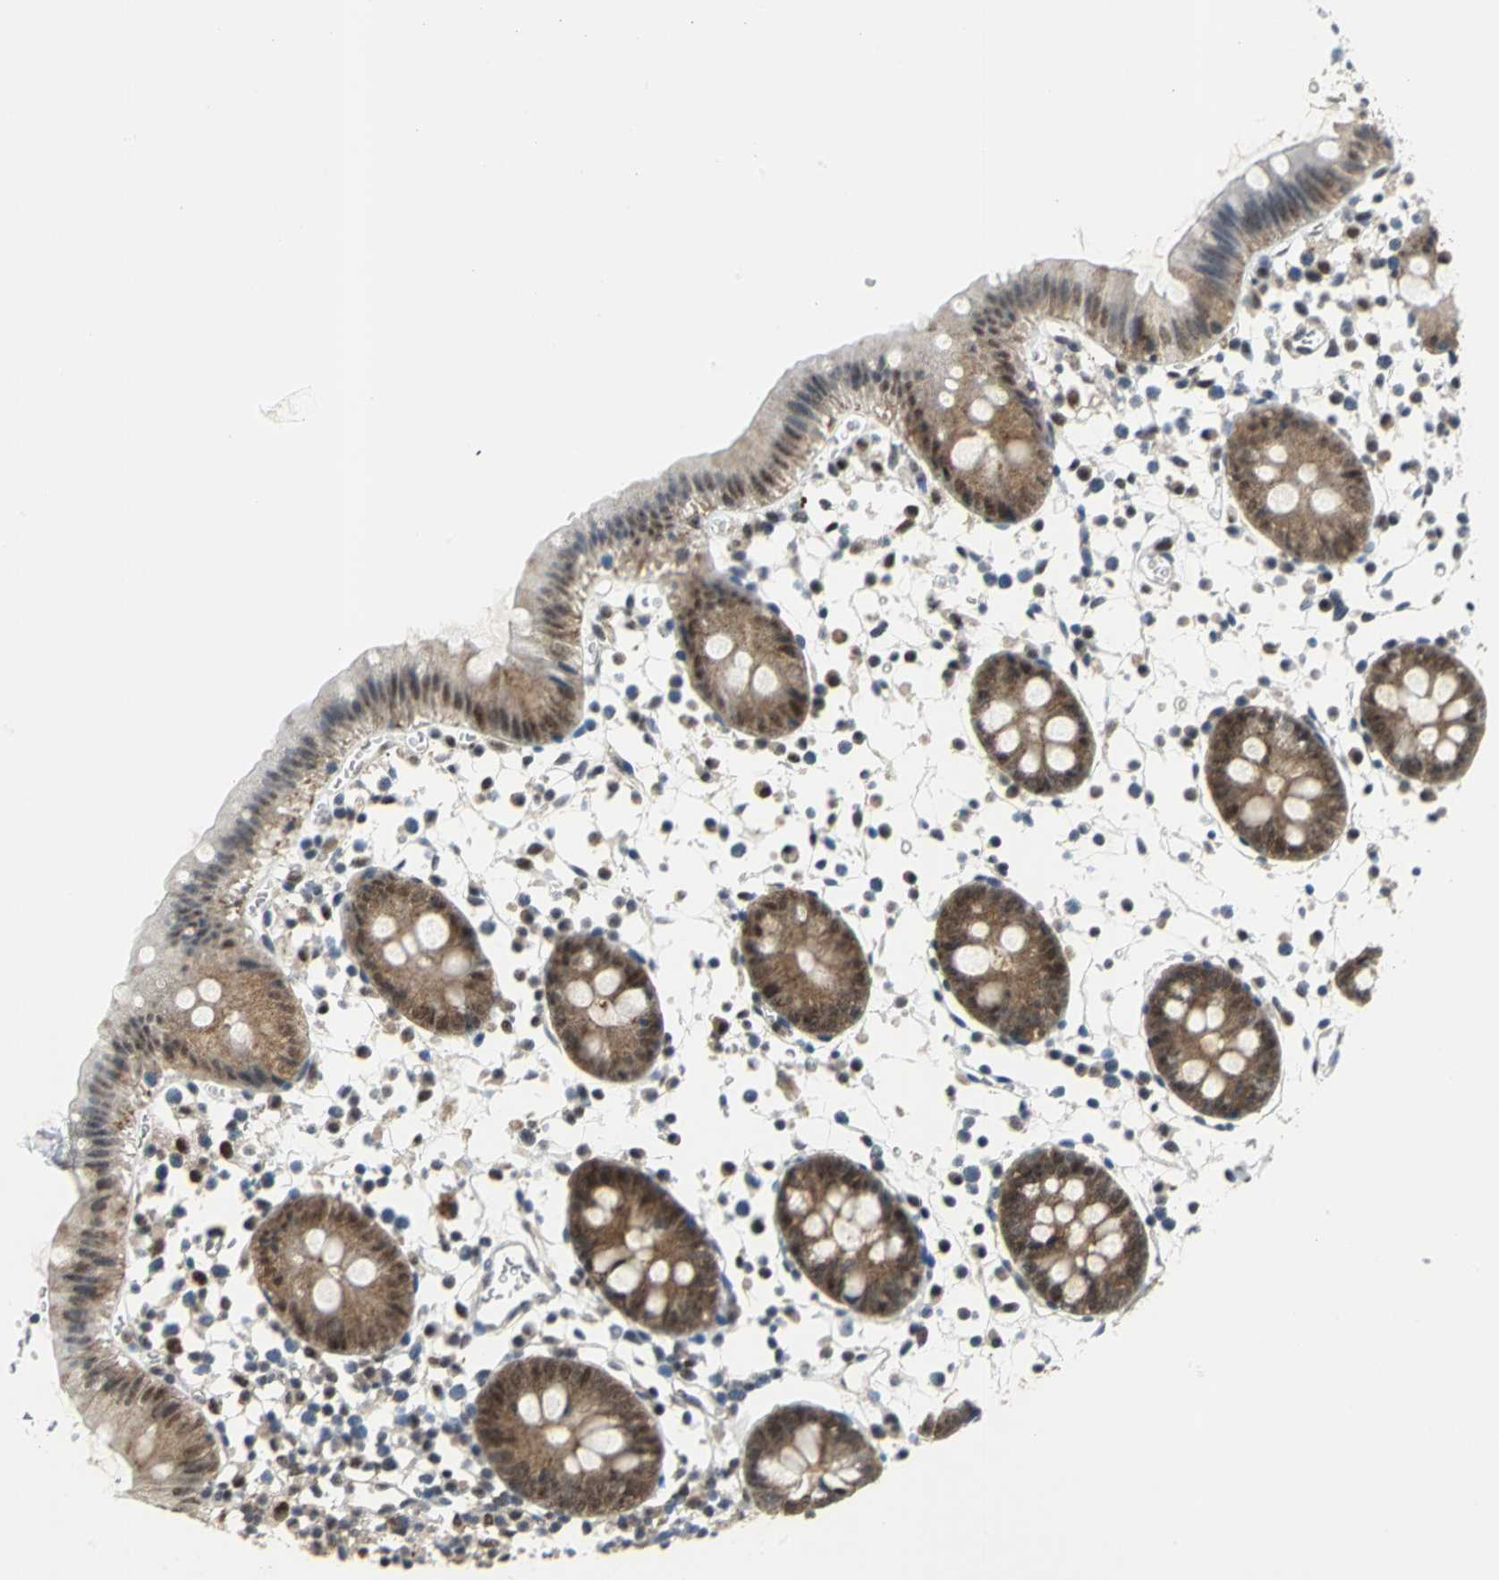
{"staining": {"intensity": "weak", "quantity": ">75%", "location": "cytoplasmic/membranous"}, "tissue": "colon", "cell_type": "Endothelial cells", "image_type": "normal", "snomed": [{"axis": "morphology", "description": "Normal tissue, NOS"}, {"axis": "topography", "description": "Colon"}], "caption": "IHC of normal colon displays low levels of weak cytoplasmic/membranous positivity in approximately >75% of endothelial cells. Nuclei are stained in blue.", "gene": "PSMA4", "patient": {"sex": "male", "age": 14}}